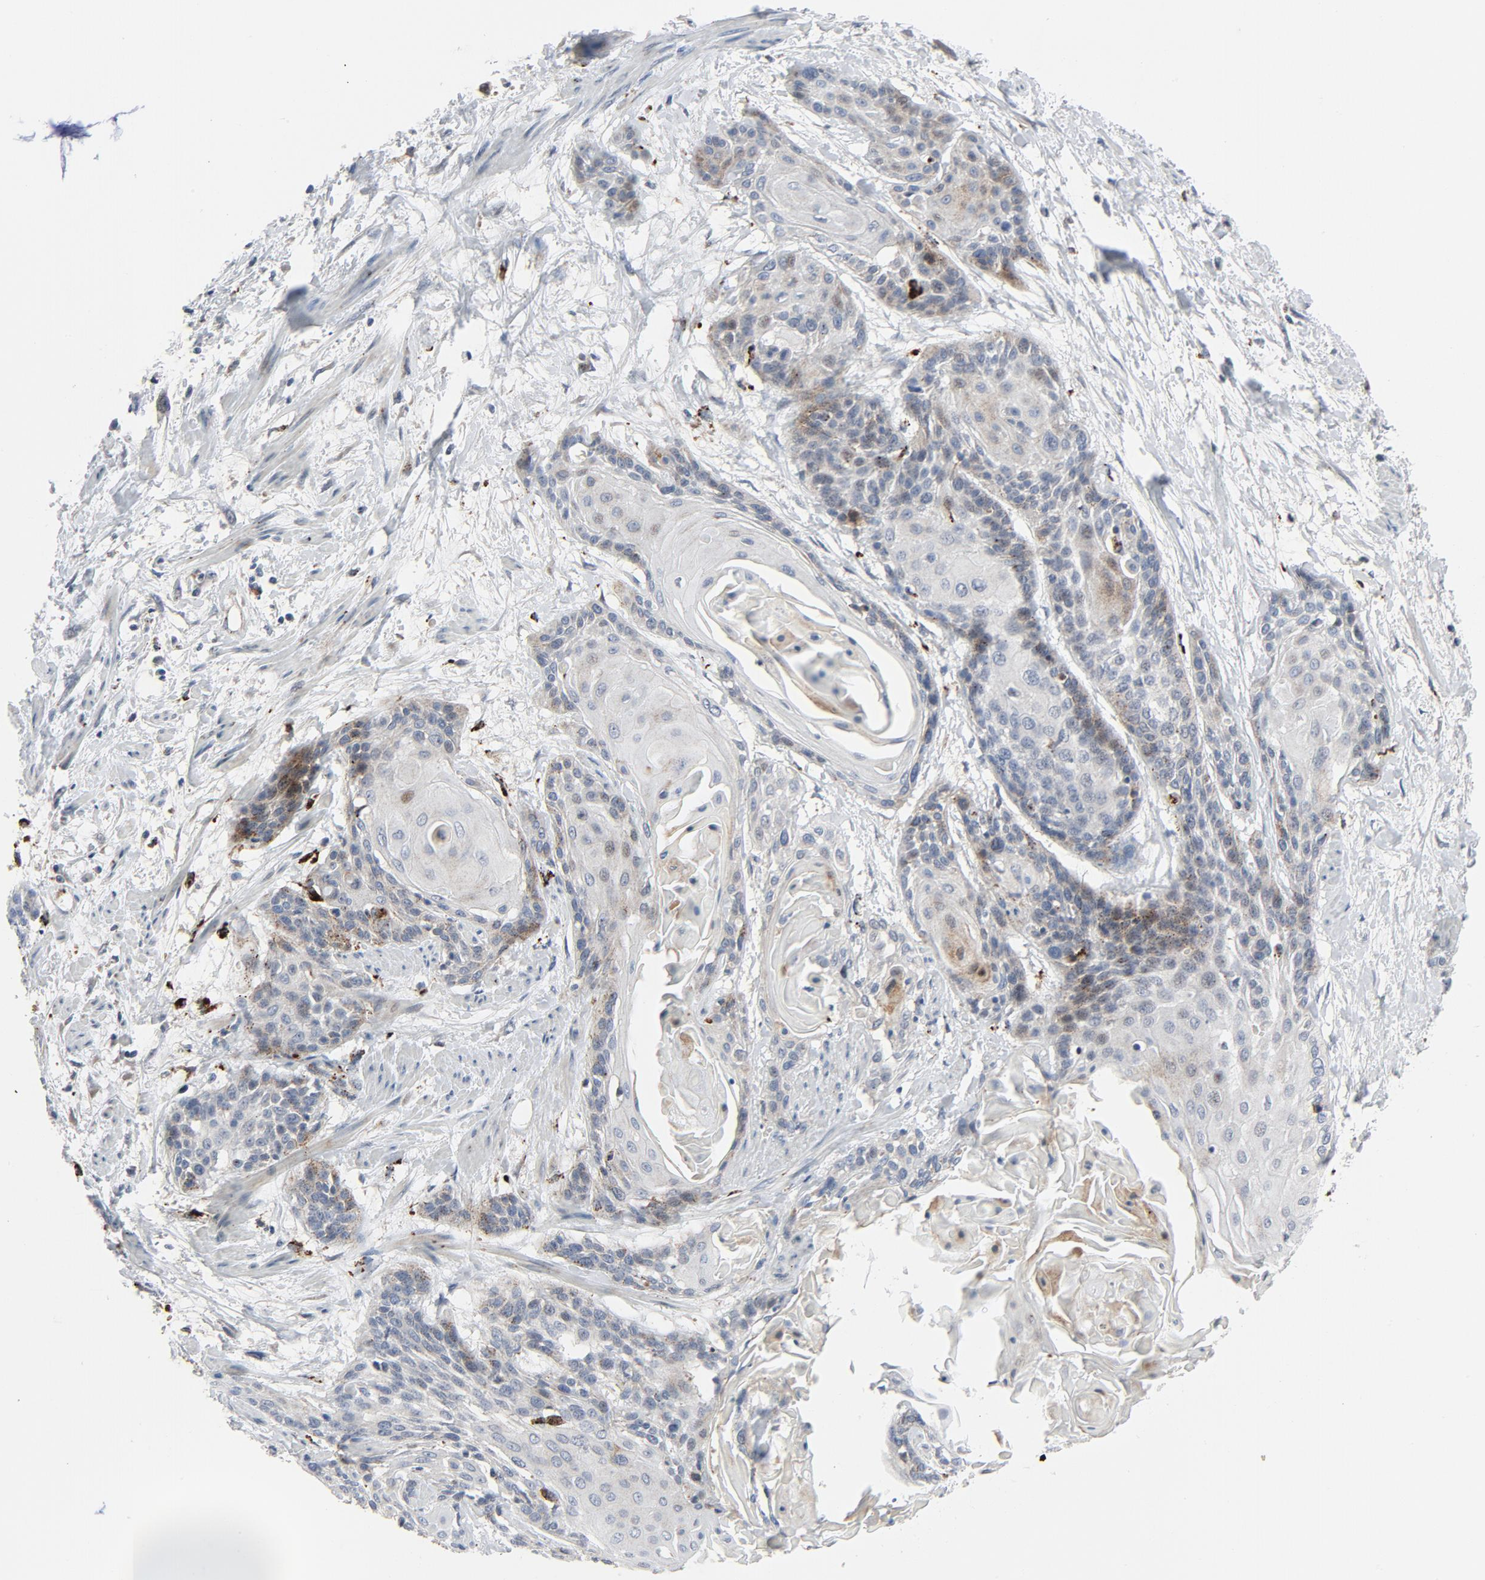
{"staining": {"intensity": "weak", "quantity": "<25%", "location": "cytoplasmic/membranous"}, "tissue": "cervical cancer", "cell_type": "Tumor cells", "image_type": "cancer", "snomed": [{"axis": "morphology", "description": "Squamous cell carcinoma, NOS"}, {"axis": "topography", "description": "Cervix"}], "caption": "Tumor cells are negative for protein expression in human cervical cancer (squamous cell carcinoma).", "gene": "AKT2", "patient": {"sex": "female", "age": 57}}